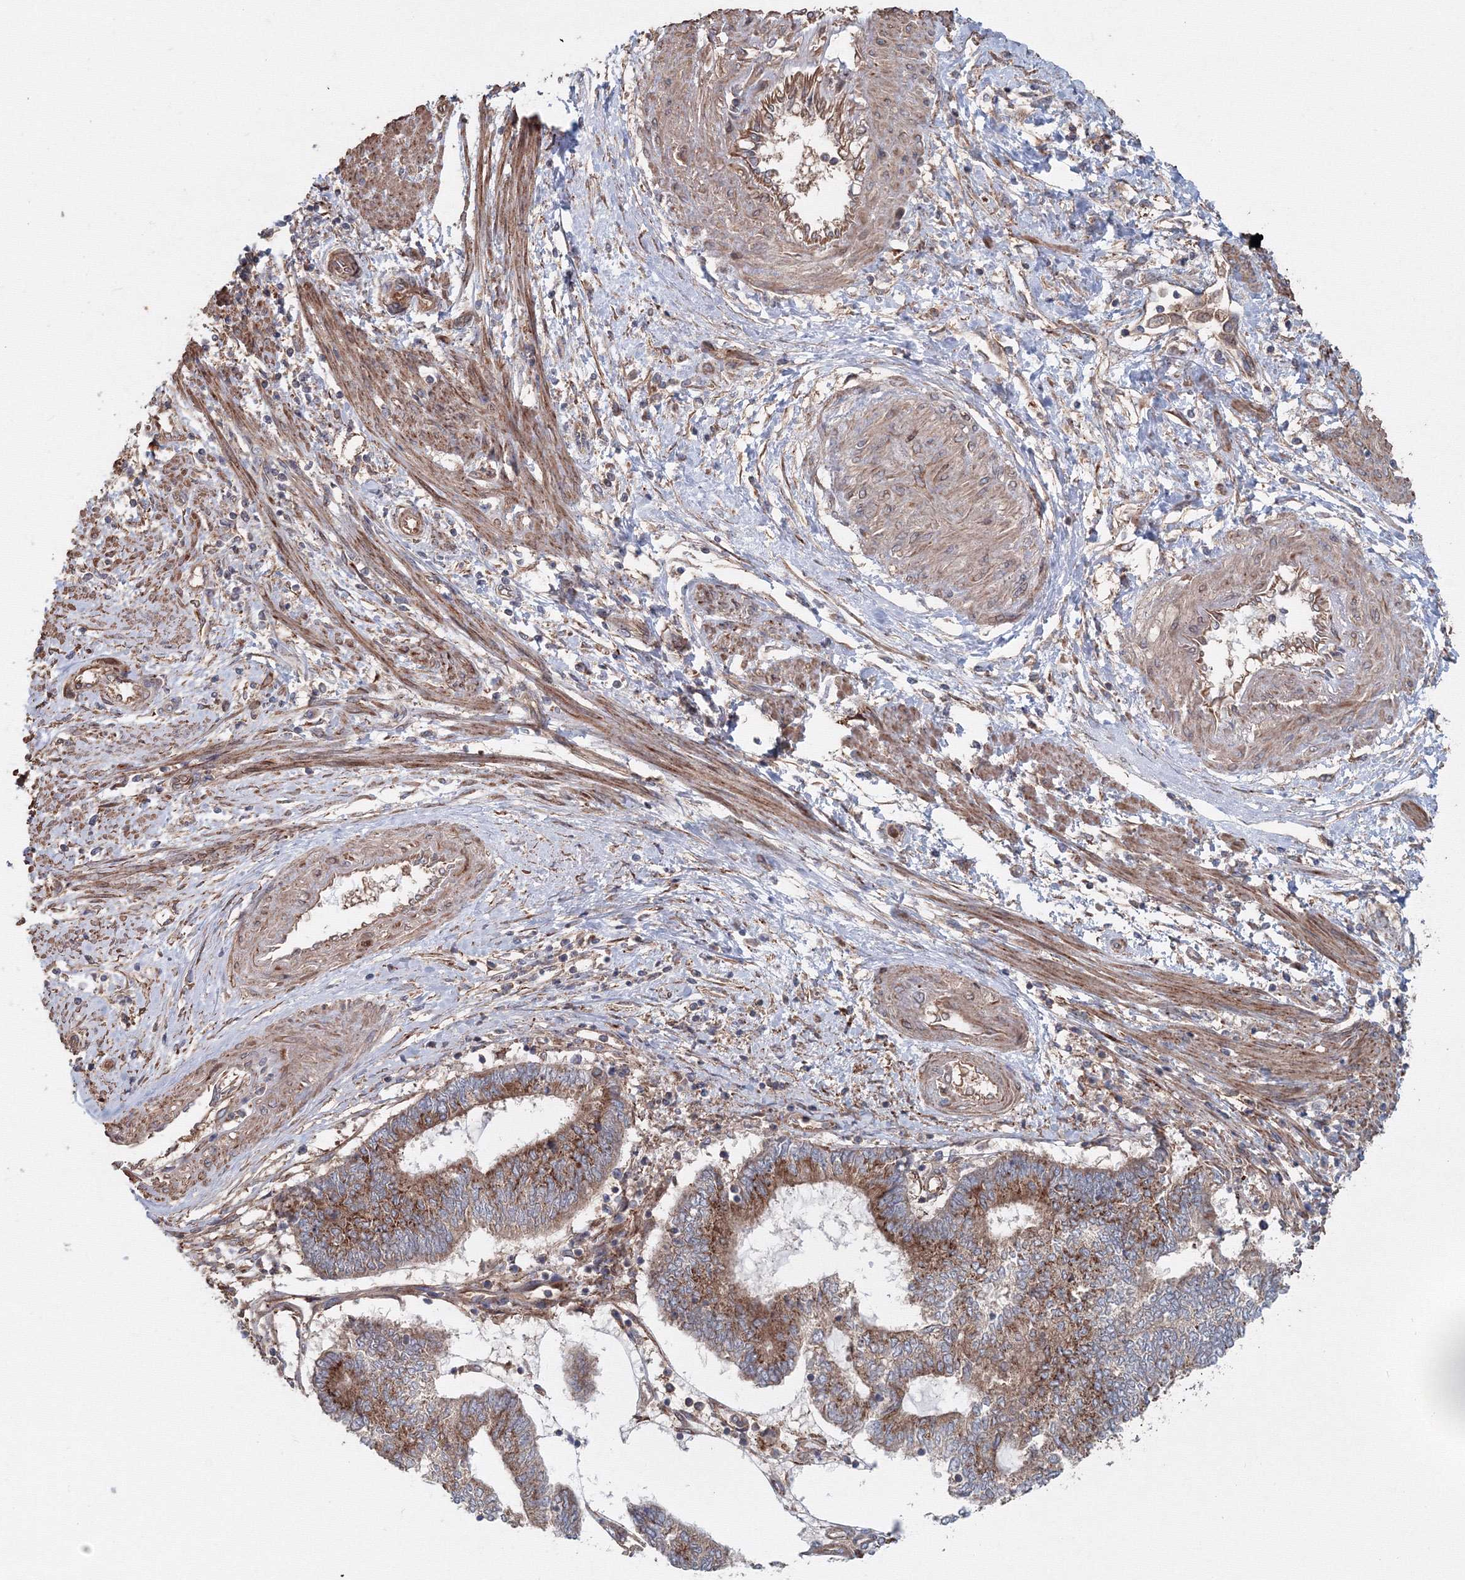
{"staining": {"intensity": "moderate", "quantity": ">75%", "location": "cytoplasmic/membranous"}, "tissue": "endometrial cancer", "cell_type": "Tumor cells", "image_type": "cancer", "snomed": [{"axis": "morphology", "description": "Adenocarcinoma, NOS"}, {"axis": "topography", "description": "Uterus"}, {"axis": "topography", "description": "Endometrium"}], "caption": "About >75% of tumor cells in human endometrial adenocarcinoma exhibit moderate cytoplasmic/membranous protein staining as visualized by brown immunohistochemical staining.", "gene": "EXOC1", "patient": {"sex": "female", "age": 70}}